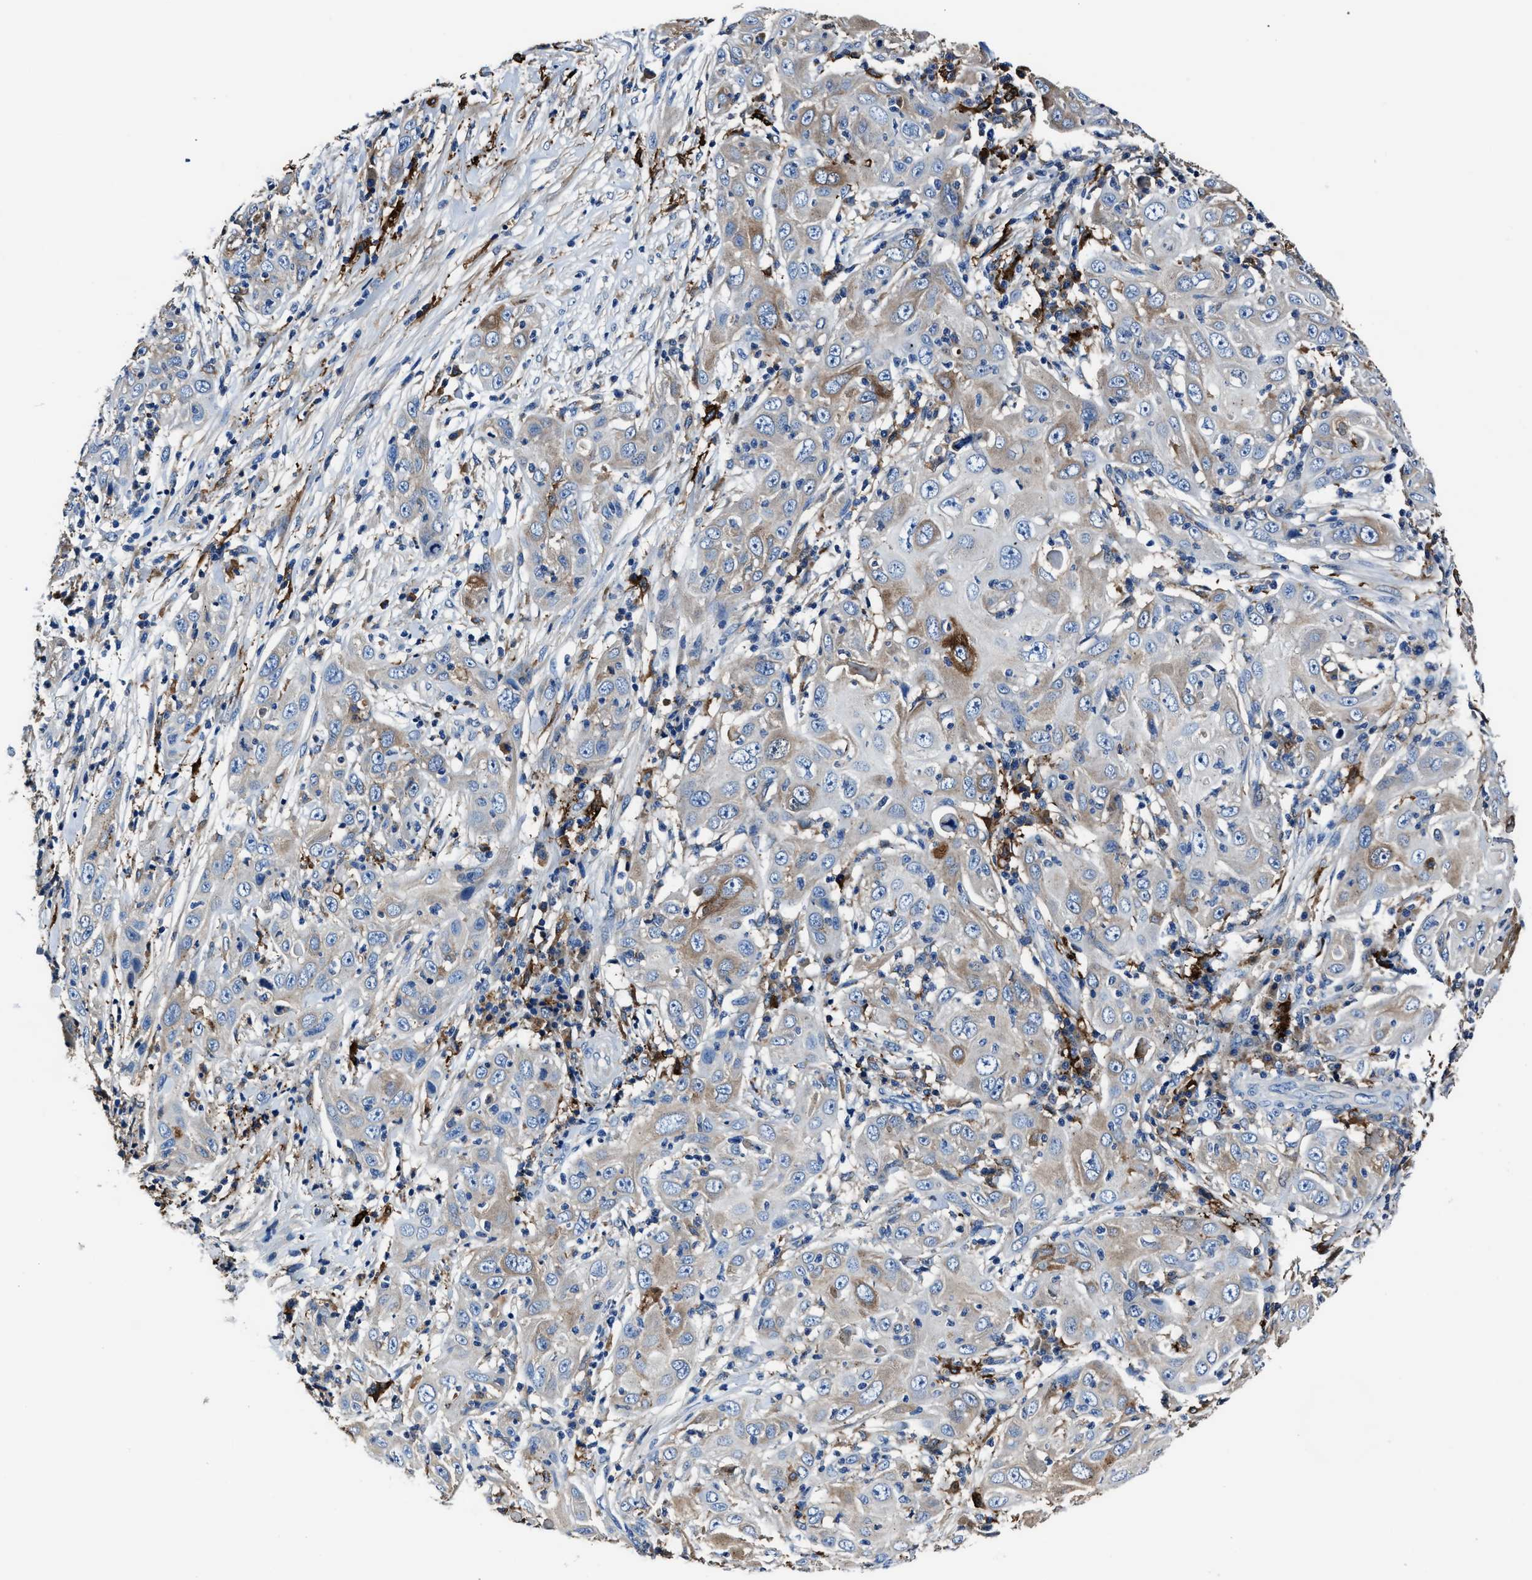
{"staining": {"intensity": "moderate", "quantity": "<25%", "location": "cytoplasmic/membranous"}, "tissue": "skin cancer", "cell_type": "Tumor cells", "image_type": "cancer", "snomed": [{"axis": "morphology", "description": "Squamous cell carcinoma, NOS"}, {"axis": "topography", "description": "Skin"}], "caption": "The immunohistochemical stain shows moderate cytoplasmic/membranous expression in tumor cells of skin cancer tissue.", "gene": "FTL", "patient": {"sex": "female", "age": 88}}